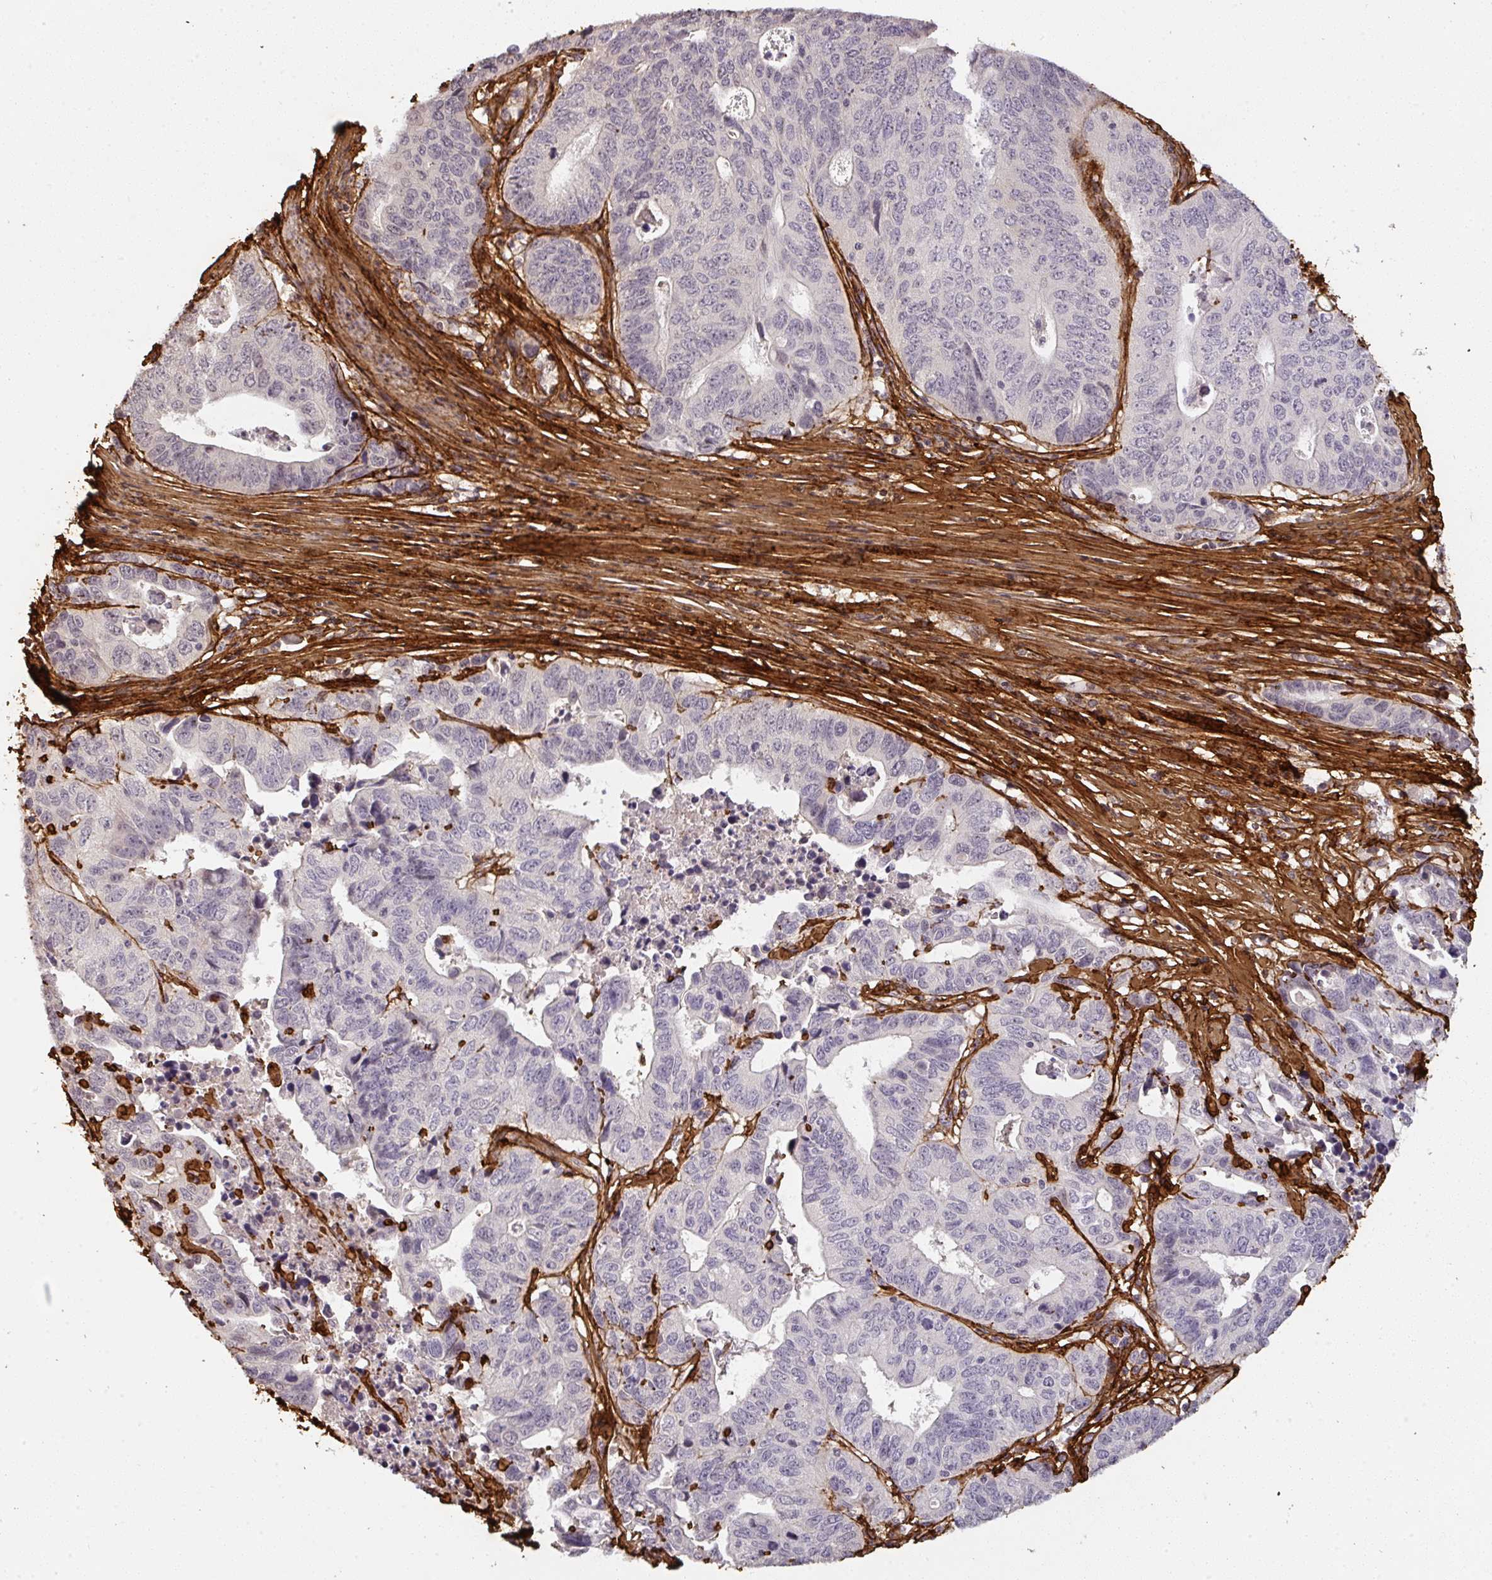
{"staining": {"intensity": "negative", "quantity": "none", "location": "none"}, "tissue": "stomach cancer", "cell_type": "Tumor cells", "image_type": "cancer", "snomed": [{"axis": "morphology", "description": "Adenocarcinoma, NOS"}, {"axis": "topography", "description": "Stomach, upper"}], "caption": "This histopathology image is of stomach adenocarcinoma stained with immunohistochemistry (IHC) to label a protein in brown with the nuclei are counter-stained blue. There is no expression in tumor cells. Nuclei are stained in blue.", "gene": "COL3A1", "patient": {"sex": "female", "age": 67}}